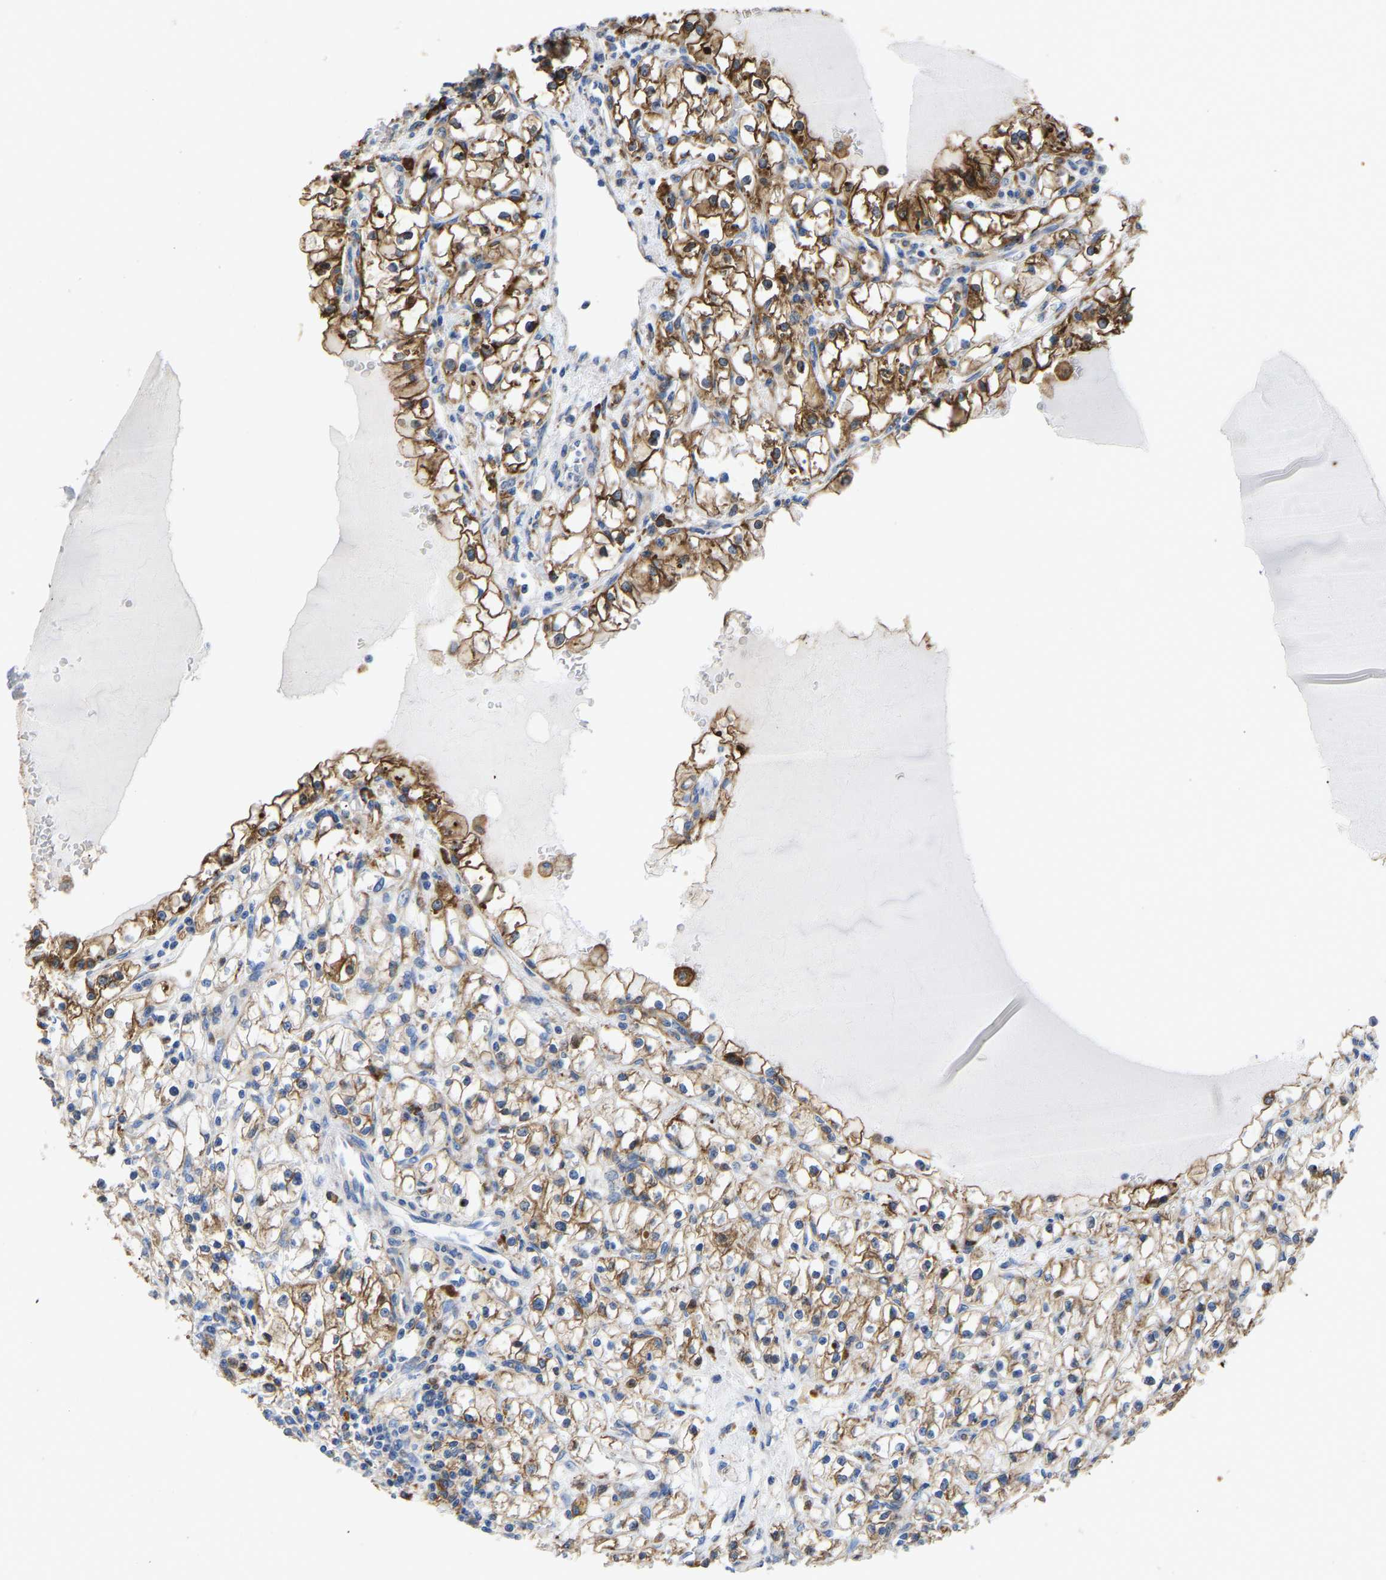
{"staining": {"intensity": "moderate", "quantity": ">75%", "location": "cytoplasmic/membranous"}, "tissue": "renal cancer", "cell_type": "Tumor cells", "image_type": "cancer", "snomed": [{"axis": "morphology", "description": "Adenocarcinoma, NOS"}, {"axis": "topography", "description": "Kidney"}], "caption": "Immunohistochemical staining of adenocarcinoma (renal) reveals medium levels of moderate cytoplasmic/membranous protein positivity in approximately >75% of tumor cells.", "gene": "P4HB", "patient": {"sex": "male", "age": 56}}